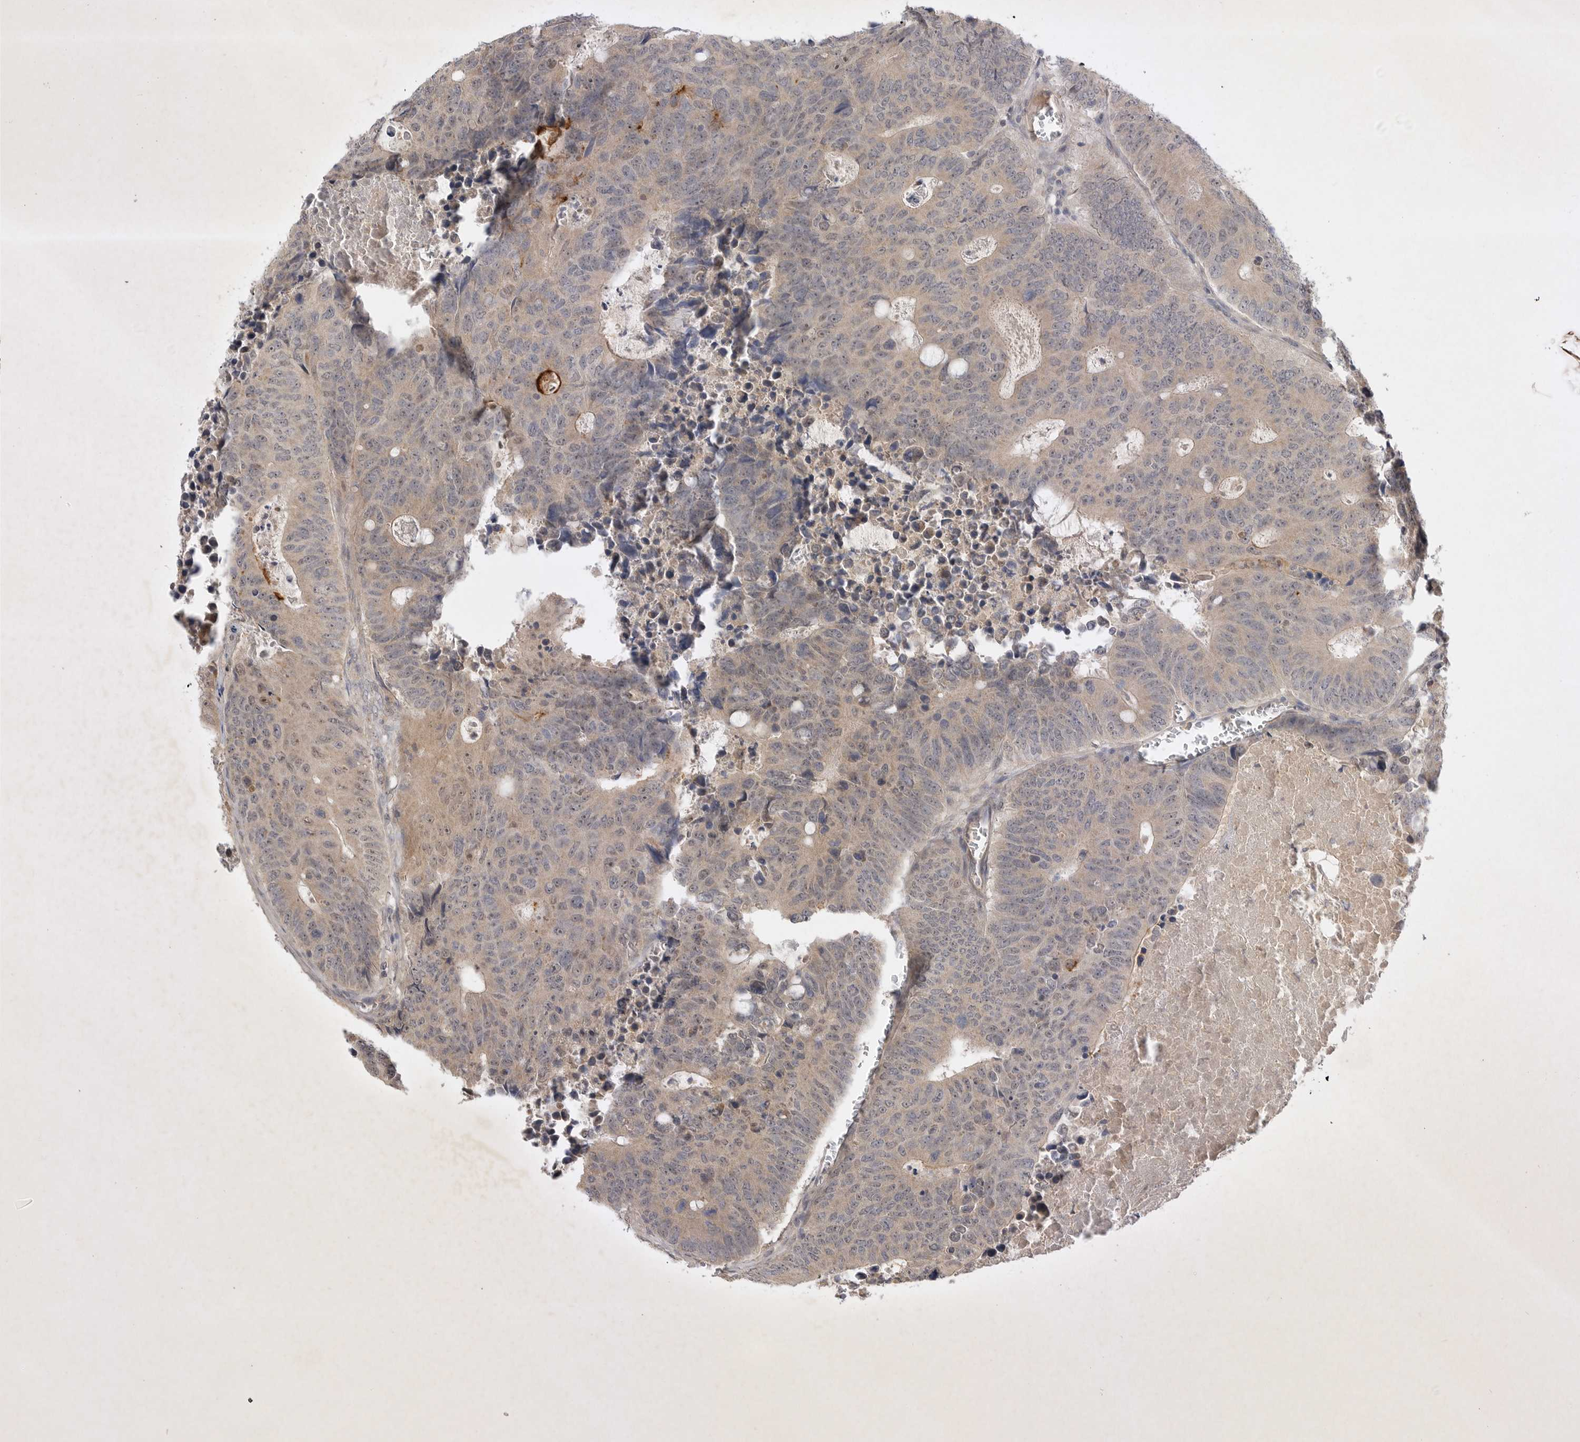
{"staining": {"intensity": "weak", "quantity": "<25%", "location": "cytoplasmic/membranous"}, "tissue": "colorectal cancer", "cell_type": "Tumor cells", "image_type": "cancer", "snomed": [{"axis": "morphology", "description": "Adenocarcinoma, NOS"}, {"axis": "topography", "description": "Colon"}], "caption": "Colorectal cancer (adenocarcinoma) was stained to show a protein in brown. There is no significant expression in tumor cells.", "gene": "PTPDC1", "patient": {"sex": "male", "age": 87}}